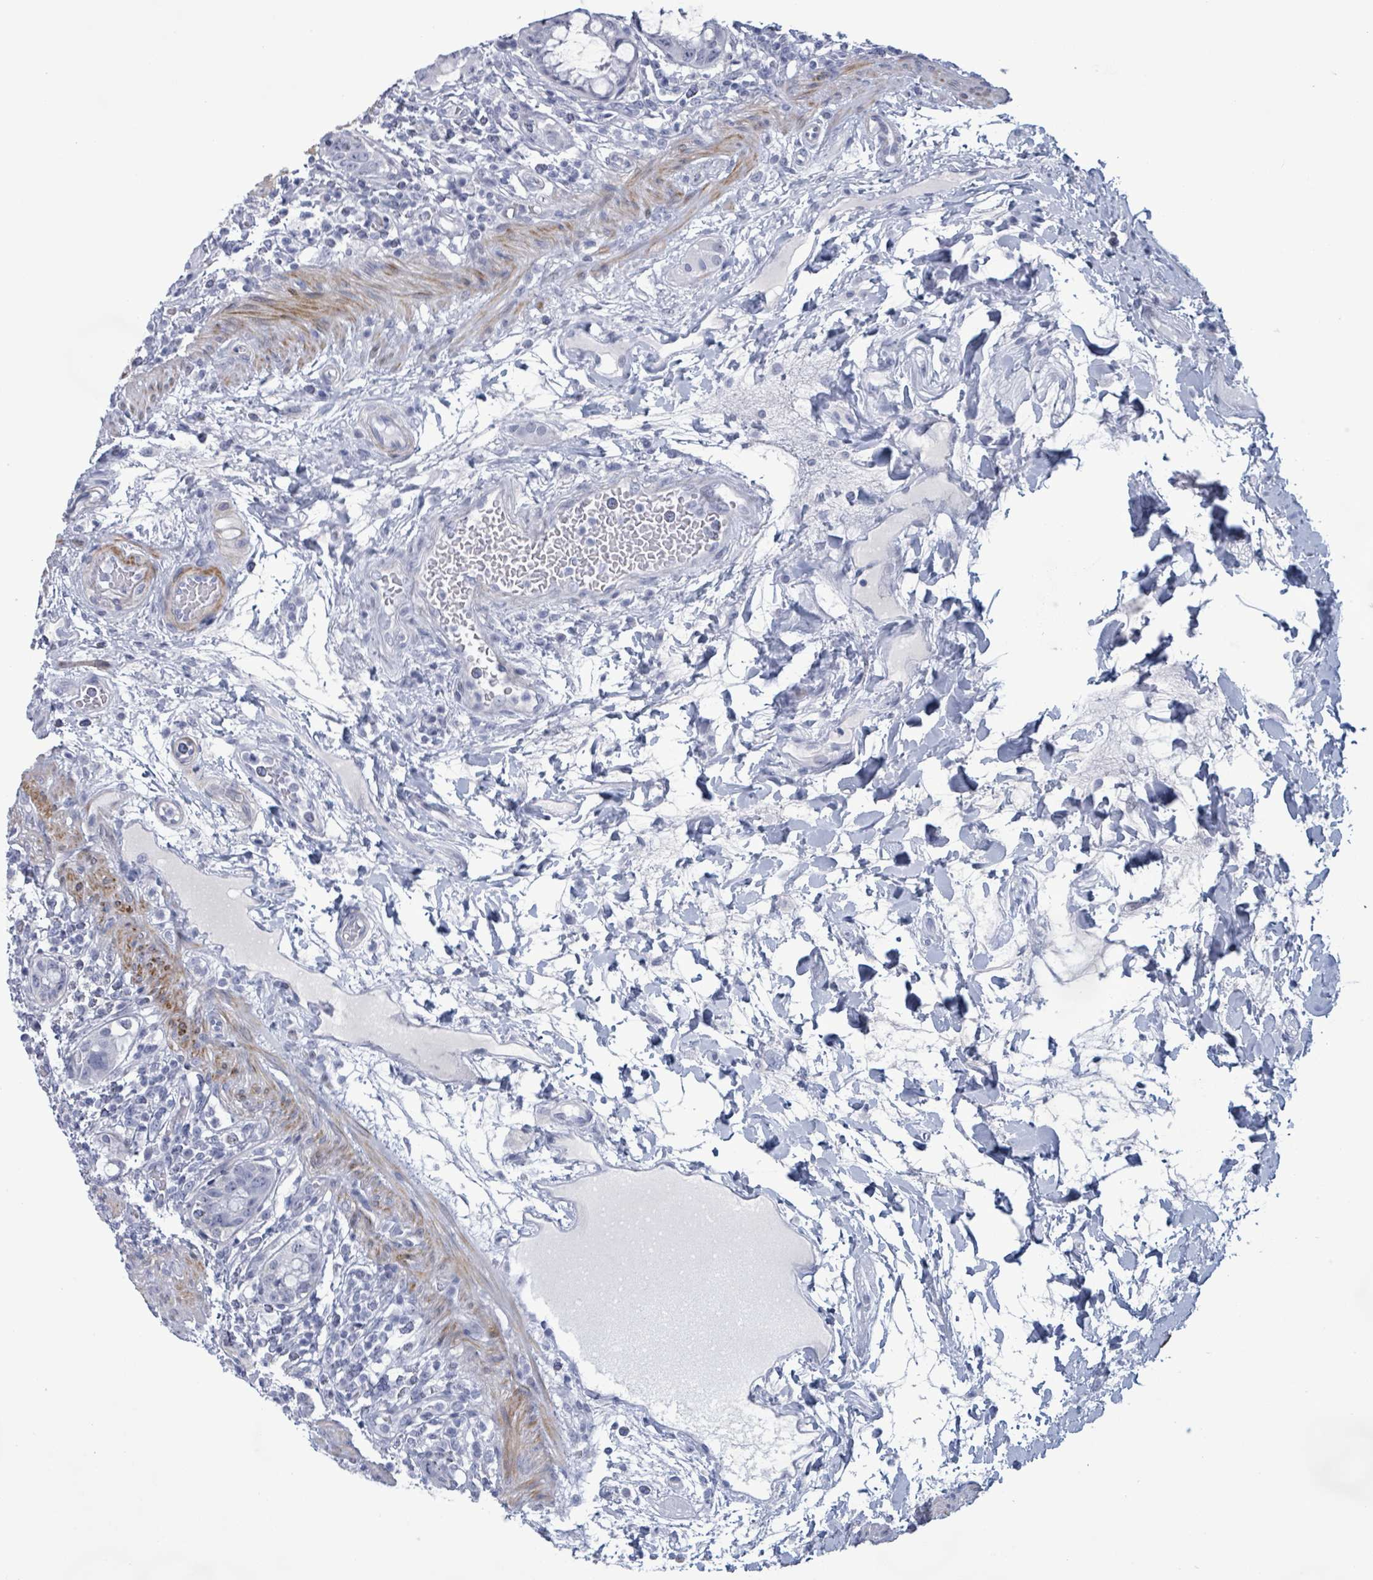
{"staining": {"intensity": "moderate", "quantity": "<25%", "location": "cytoplasmic/membranous"}, "tissue": "rectum", "cell_type": "Glandular cells", "image_type": "normal", "snomed": [{"axis": "morphology", "description": "Normal tissue, NOS"}, {"axis": "topography", "description": "Rectum"}], "caption": "Rectum stained with a brown dye demonstrates moderate cytoplasmic/membranous positive staining in about <25% of glandular cells.", "gene": "ZNF771", "patient": {"sex": "female", "age": 57}}